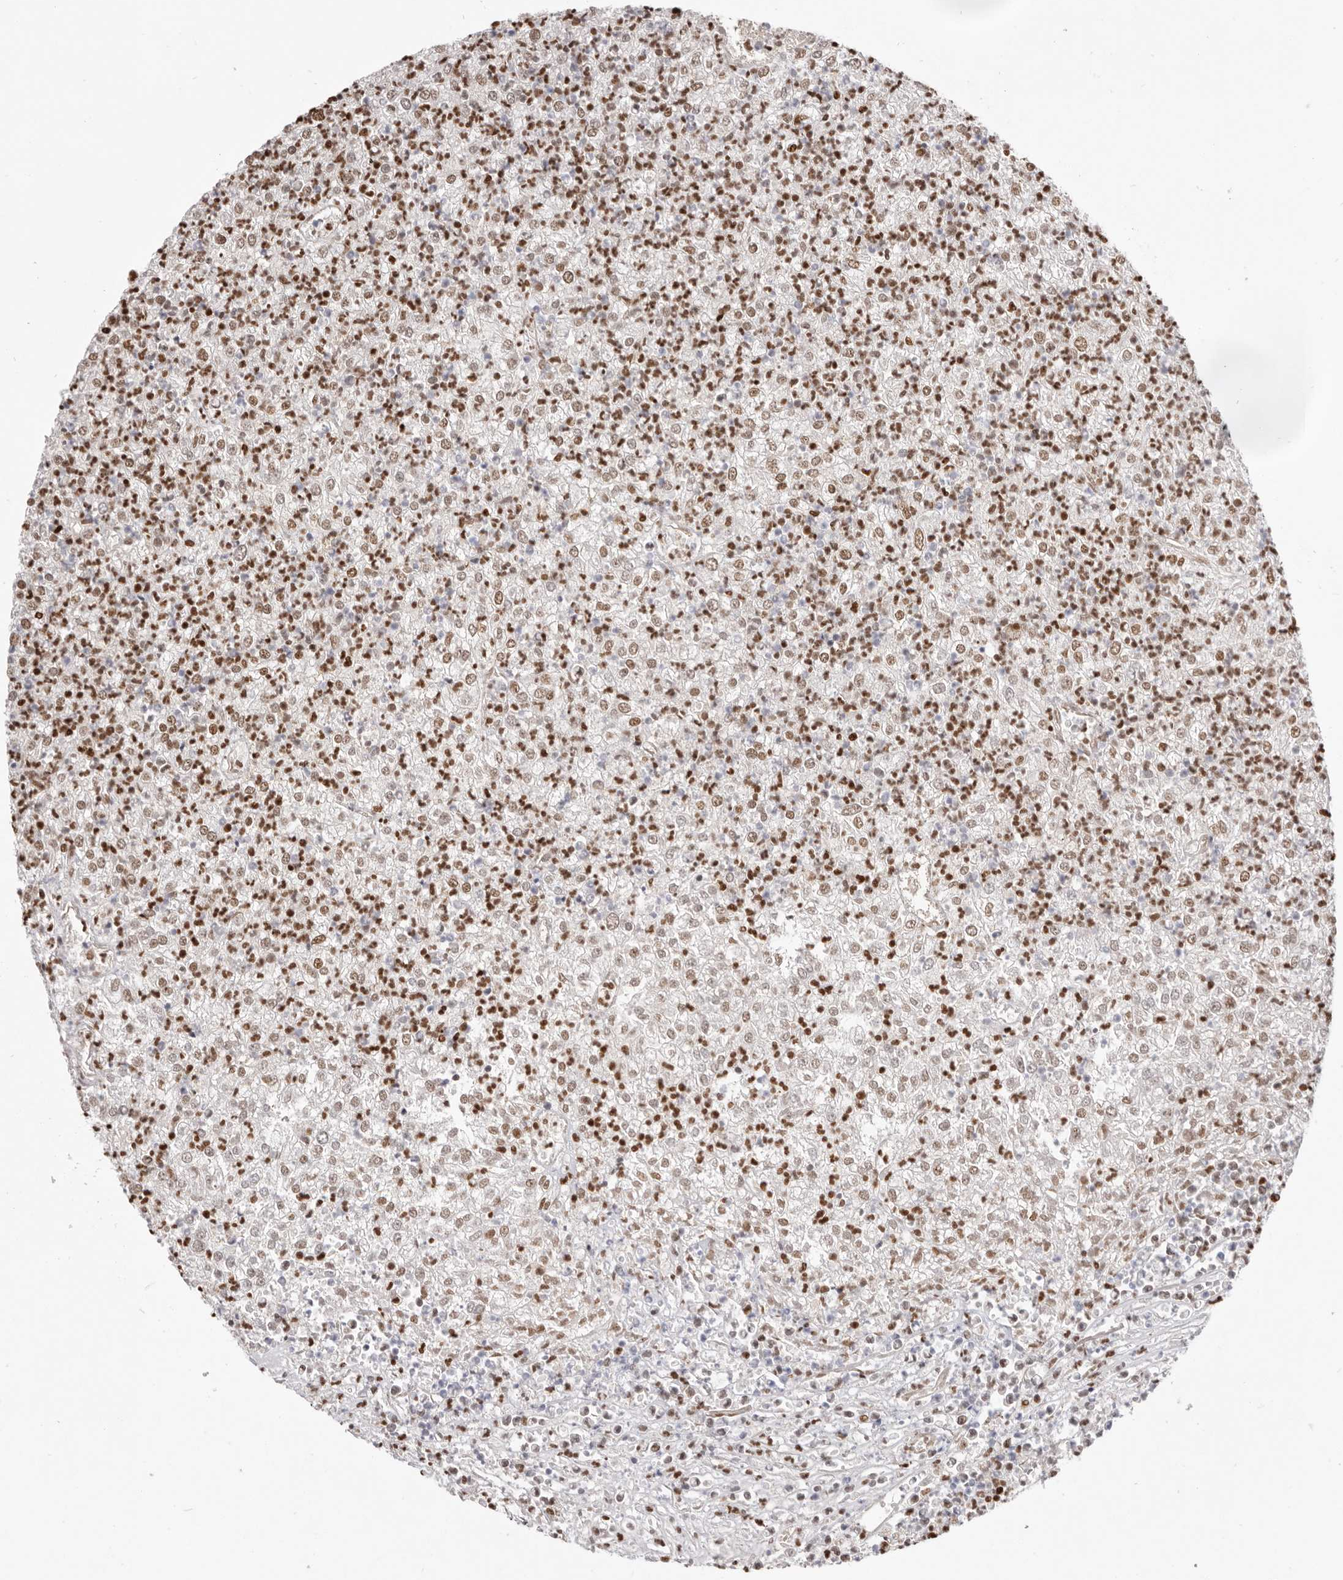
{"staining": {"intensity": "moderate", "quantity": ">75%", "location": "nuclear"}, "tissue": "renal cancer", "cell_type": "Tumor cells", "image_type": "cancer", "snomed": [{"axis": "morphology", "description": "Adenocarcinoma, NOS"}, {"axis": "topography", "description": "Kidney"}], "caption": "Moderate nuclear staining for a protein is appreciated in approximately >75% of tumor cells of renal cancer (adenocarcinoma) using immunohistochemistry (IHC).", "gene": "CHTOP", "patient": {"sex": "female", "age": 54}}